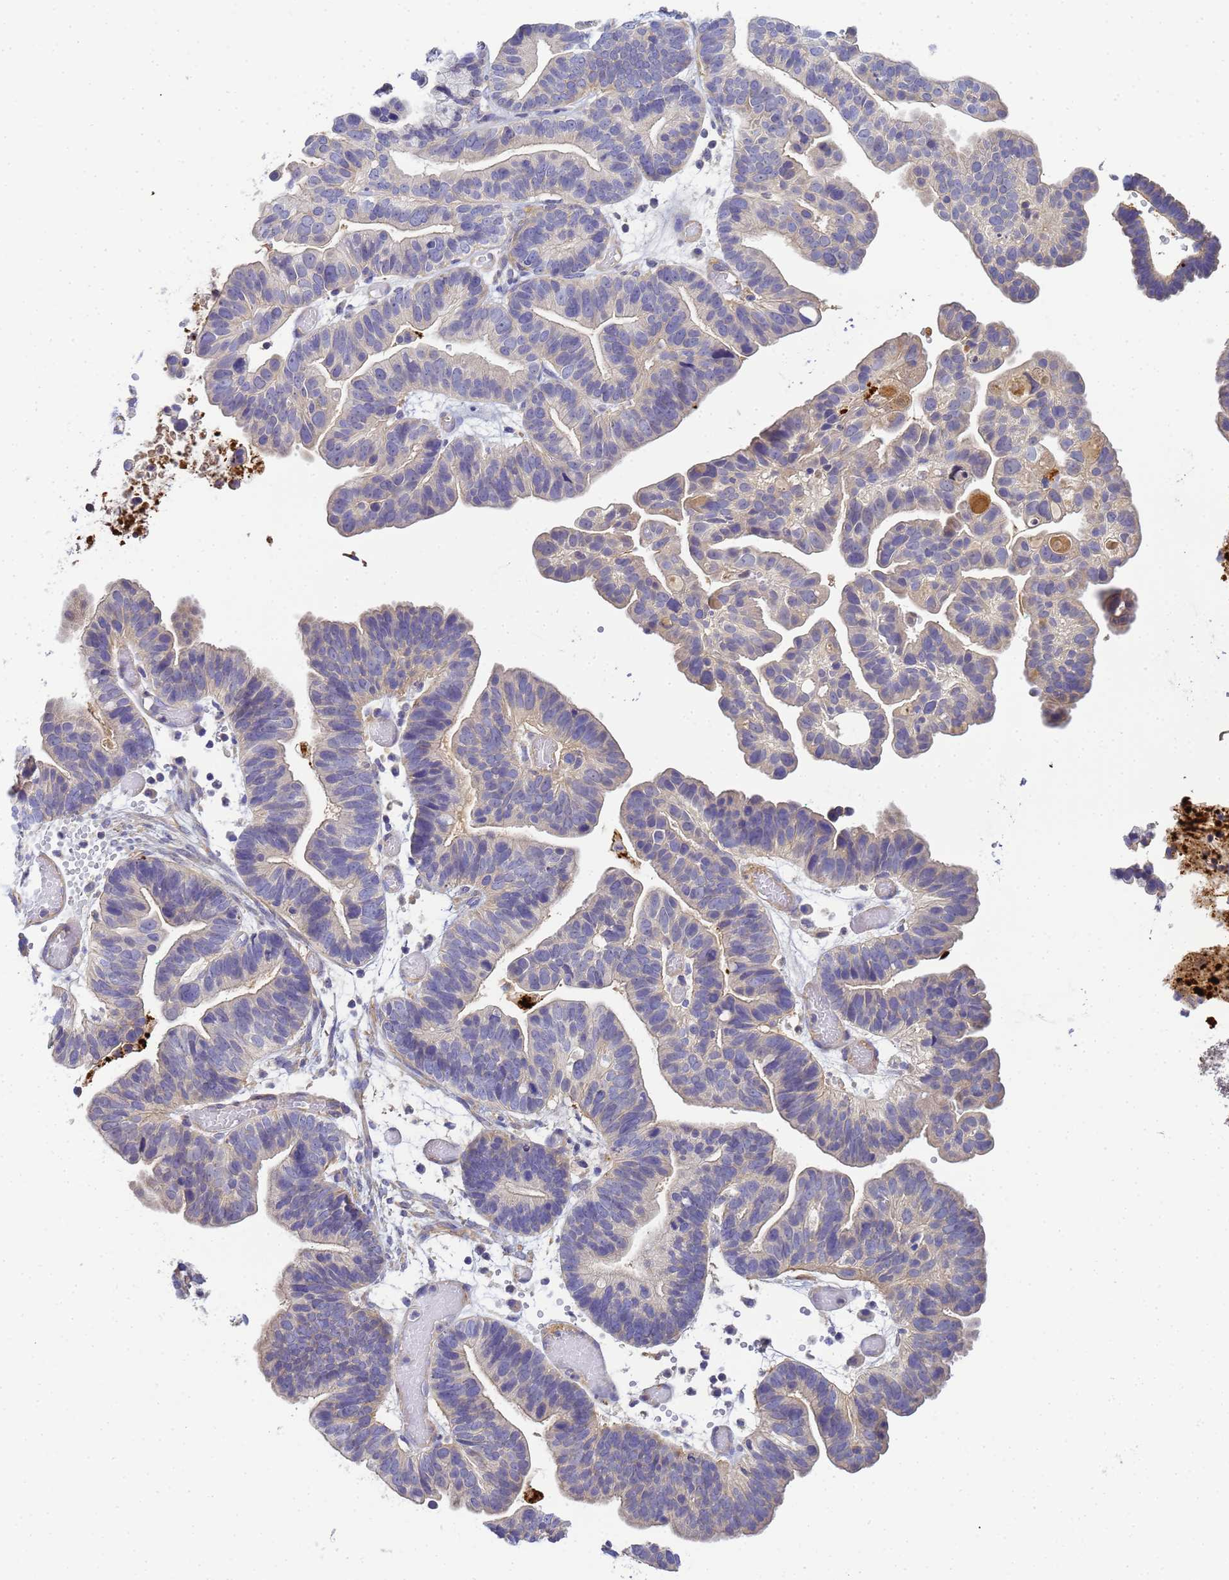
{"staining": {"intensity": "weak", "quantity": "<25%", "location": "cytoplasmic/membranous"}, "tissue": "ovarian cancer", "cell_type": "Tumor cells", "image_type": "cancer", "snomed": [{"axis": "morphology", "description": "Cystadenocarcinoma, serous, NOS"}, {"axis": "topography", "description": "Ovary"}], "caption": "Tumor cells show no significant protein positivity in serous cystadenocarcinoma (ovarian).", "gene": "MYL12A", "patient": {"sex": "female", "age": 56}}